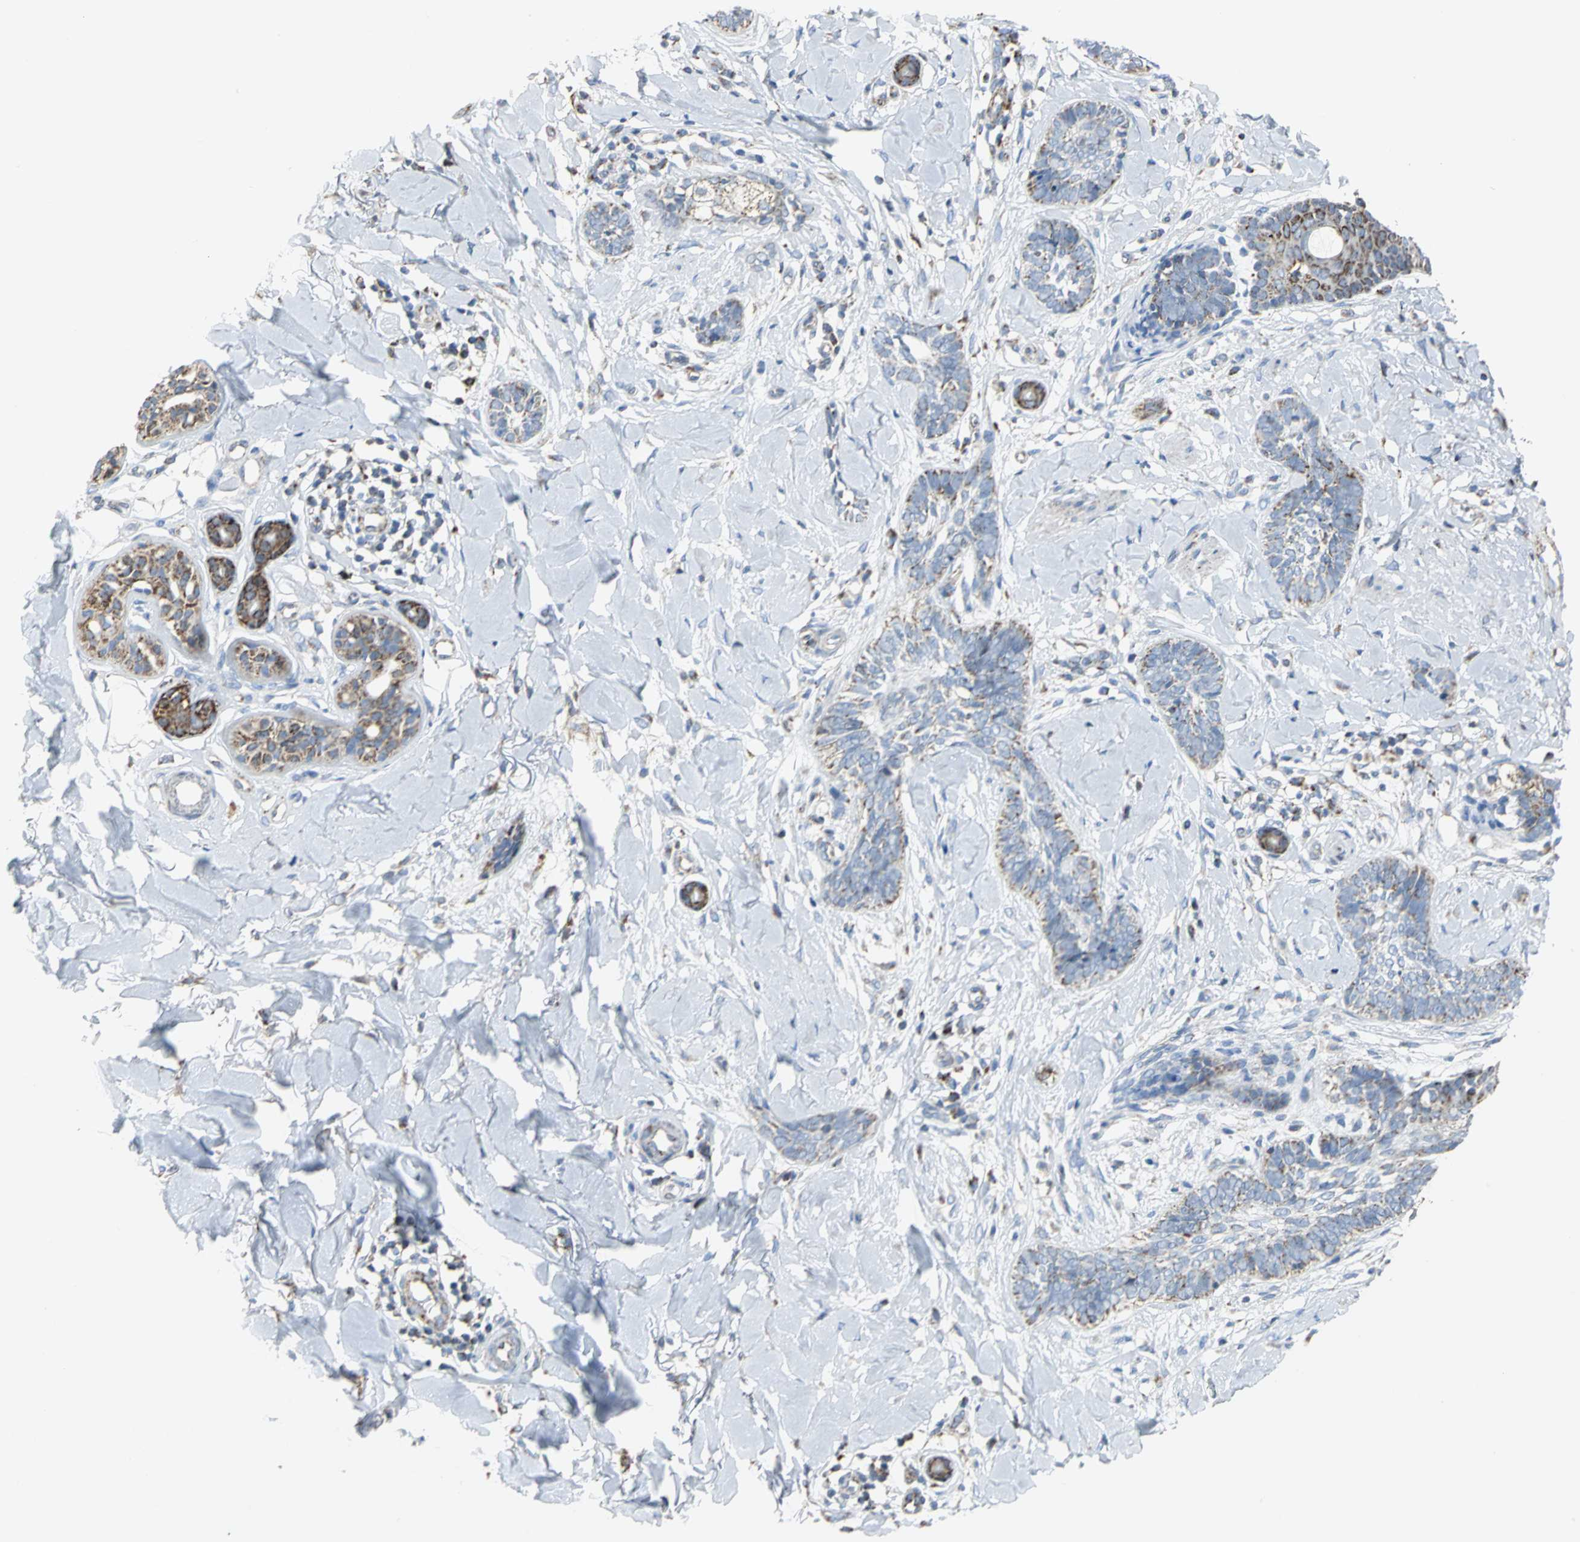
{"staining": {"intensity": "moderate", "quantity": "25%-75%", "location": "cytoplasmic/membranous"}, "tissue": "skin cancer", "cell_type": "Tumor cells", "image_type": "cancer", "snomed": [{"axis": "morphology", "description": "Basal cell carcinoma"}, {"axis": "topography", "description": "Skin"}], "caption": "This photomicrograph shows IHC staining of human basal cell carcinoma (skin), with medium moderate cytoplasmic/membranous positivity in about 25%-75% of tumor cells.", "gene": "NTRK1", "patient": {"sex": "female", "age": 58}}